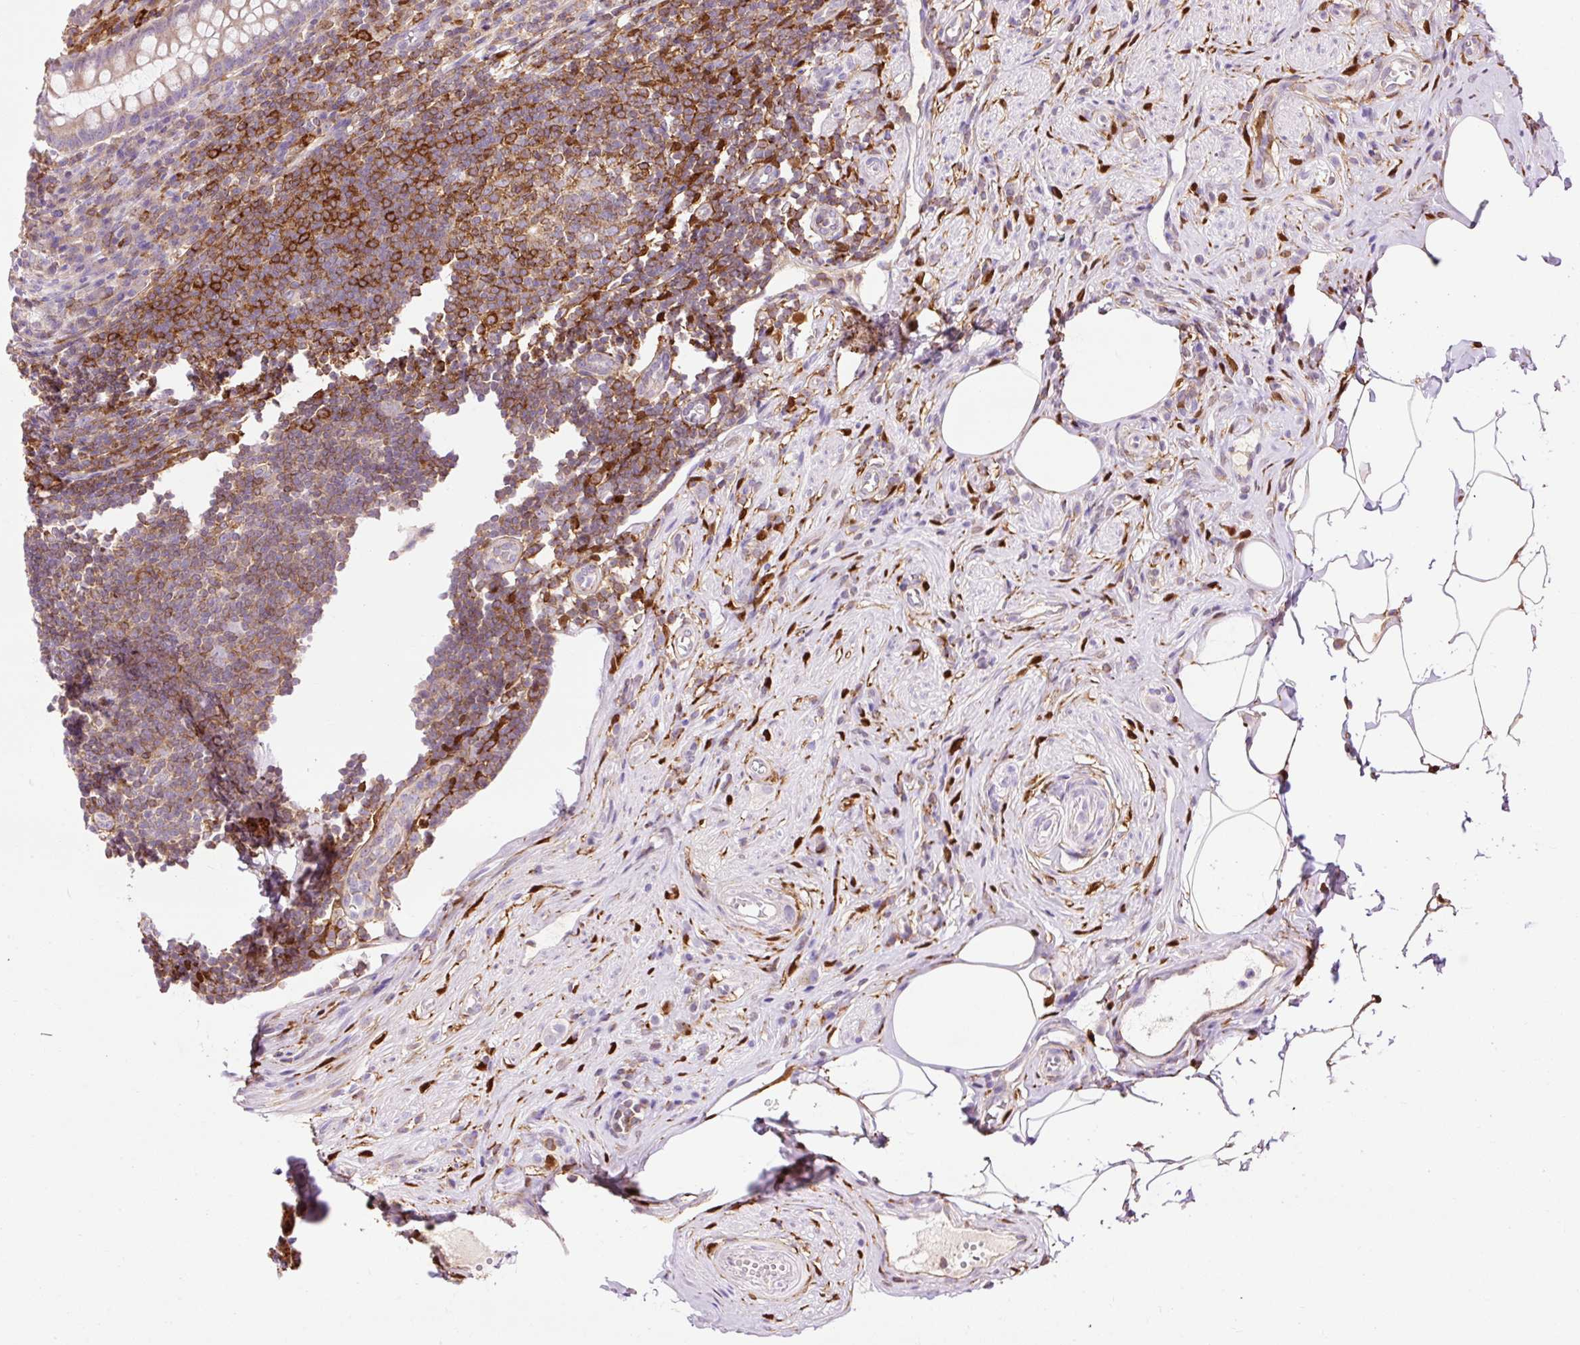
{"staining": {"intensity": "moderate", "quantity": "25%-75%", "location": "cytoplasmic/membranous"}, "tissue": "appendix", "cell_type": "Glandular cells", "image_type": "normal", "snomed": [{"axis": "morphology", "description": "Normal tissue, NOS"}, {"axis": "topography", "description": "Appendix"}], "caption": "The immunohistochemical stain labels moderate cytoplasmic/membranous positivity in glandular cells of unremarkable appendix.", "gene": "CD83", "patient": {"sex": "female", "age": 56}}